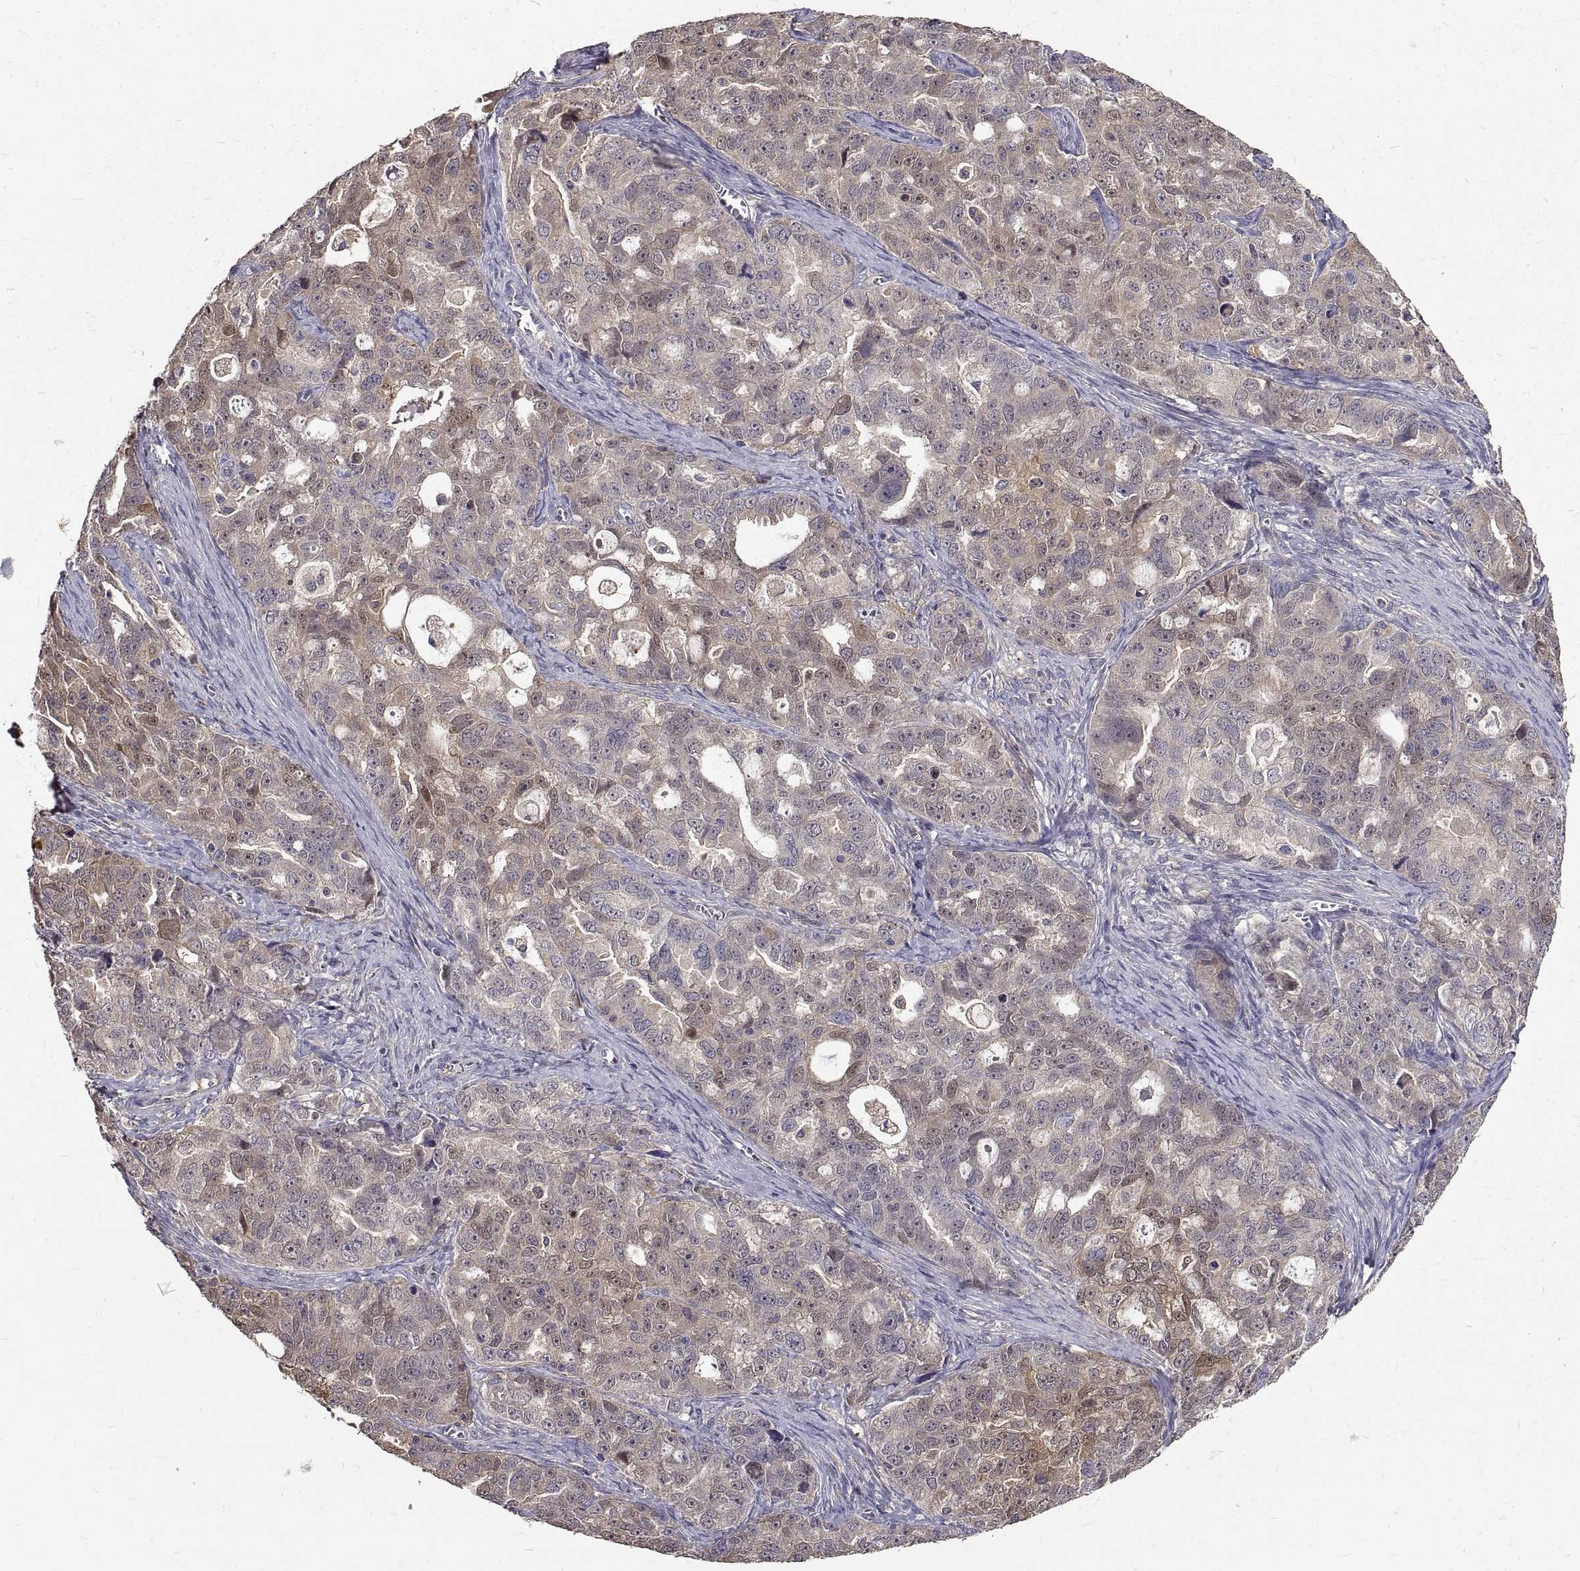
{"staining": {"intensity": "weak", "quantity": "<25%", "location": "cytoplasmic/membranous"}, "tissue": "ovarian cancer", "cell_type": "Tumor cells", "image_type": "cancer", "snomed": [{"axis": "morphology", "description": "Cystadenocarcinoma, serous, NOS"}, {"axis": "topography", "description": "Ovary"}], "caption": "Immunohistochemistry of serous cystadenocarcinoma (ovarian) reveals no positivity in tumor cells.", "gene": "PEA15", "patient": {"sex": "female", "age": 51}}